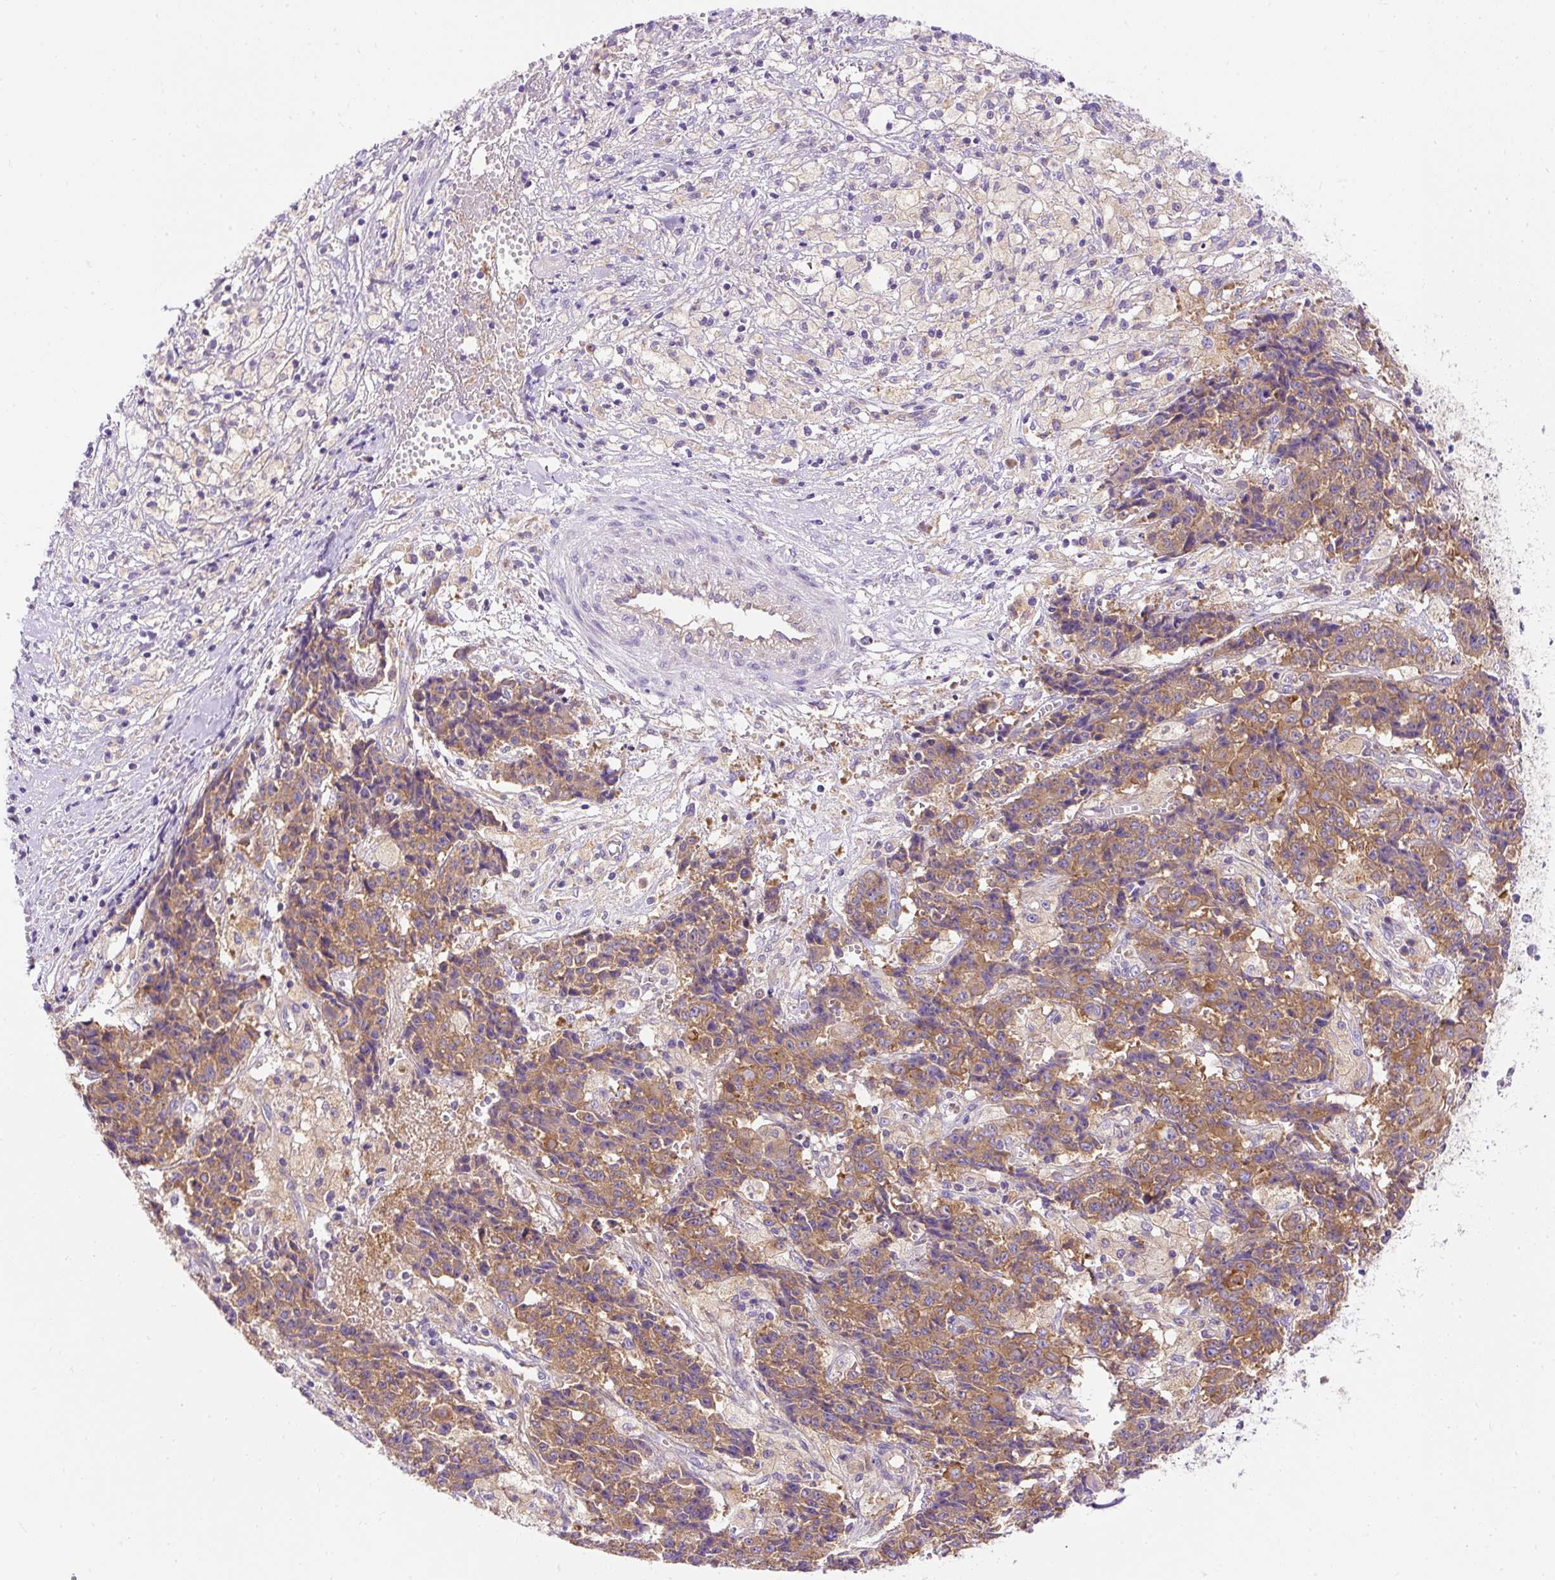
{"staining": {"intensity": "moderate", "quantity": ">75%", "location": "cytoplasmic/membranous"}, "tissue": "ovarian cancer", "cell_type": "Tumor cells", "image_type": "cancer", "snomed": [{"axis": "morphology", "description": "Carcinoma, endometroid"}, {"axis": "topography", "description": "Ovary"}], "caption": "Ovarian endometroid carcinoma tissue reveals moderate cytoplasmic/membranous positivity in about >75% of tumor cells The protein is stained brown, and the nuclei are stained in blue (DAB IHC with brightfield microscopy, high magnification).", "gene": "OR4K15", "patient": {"sex": "female", "age": 42}}